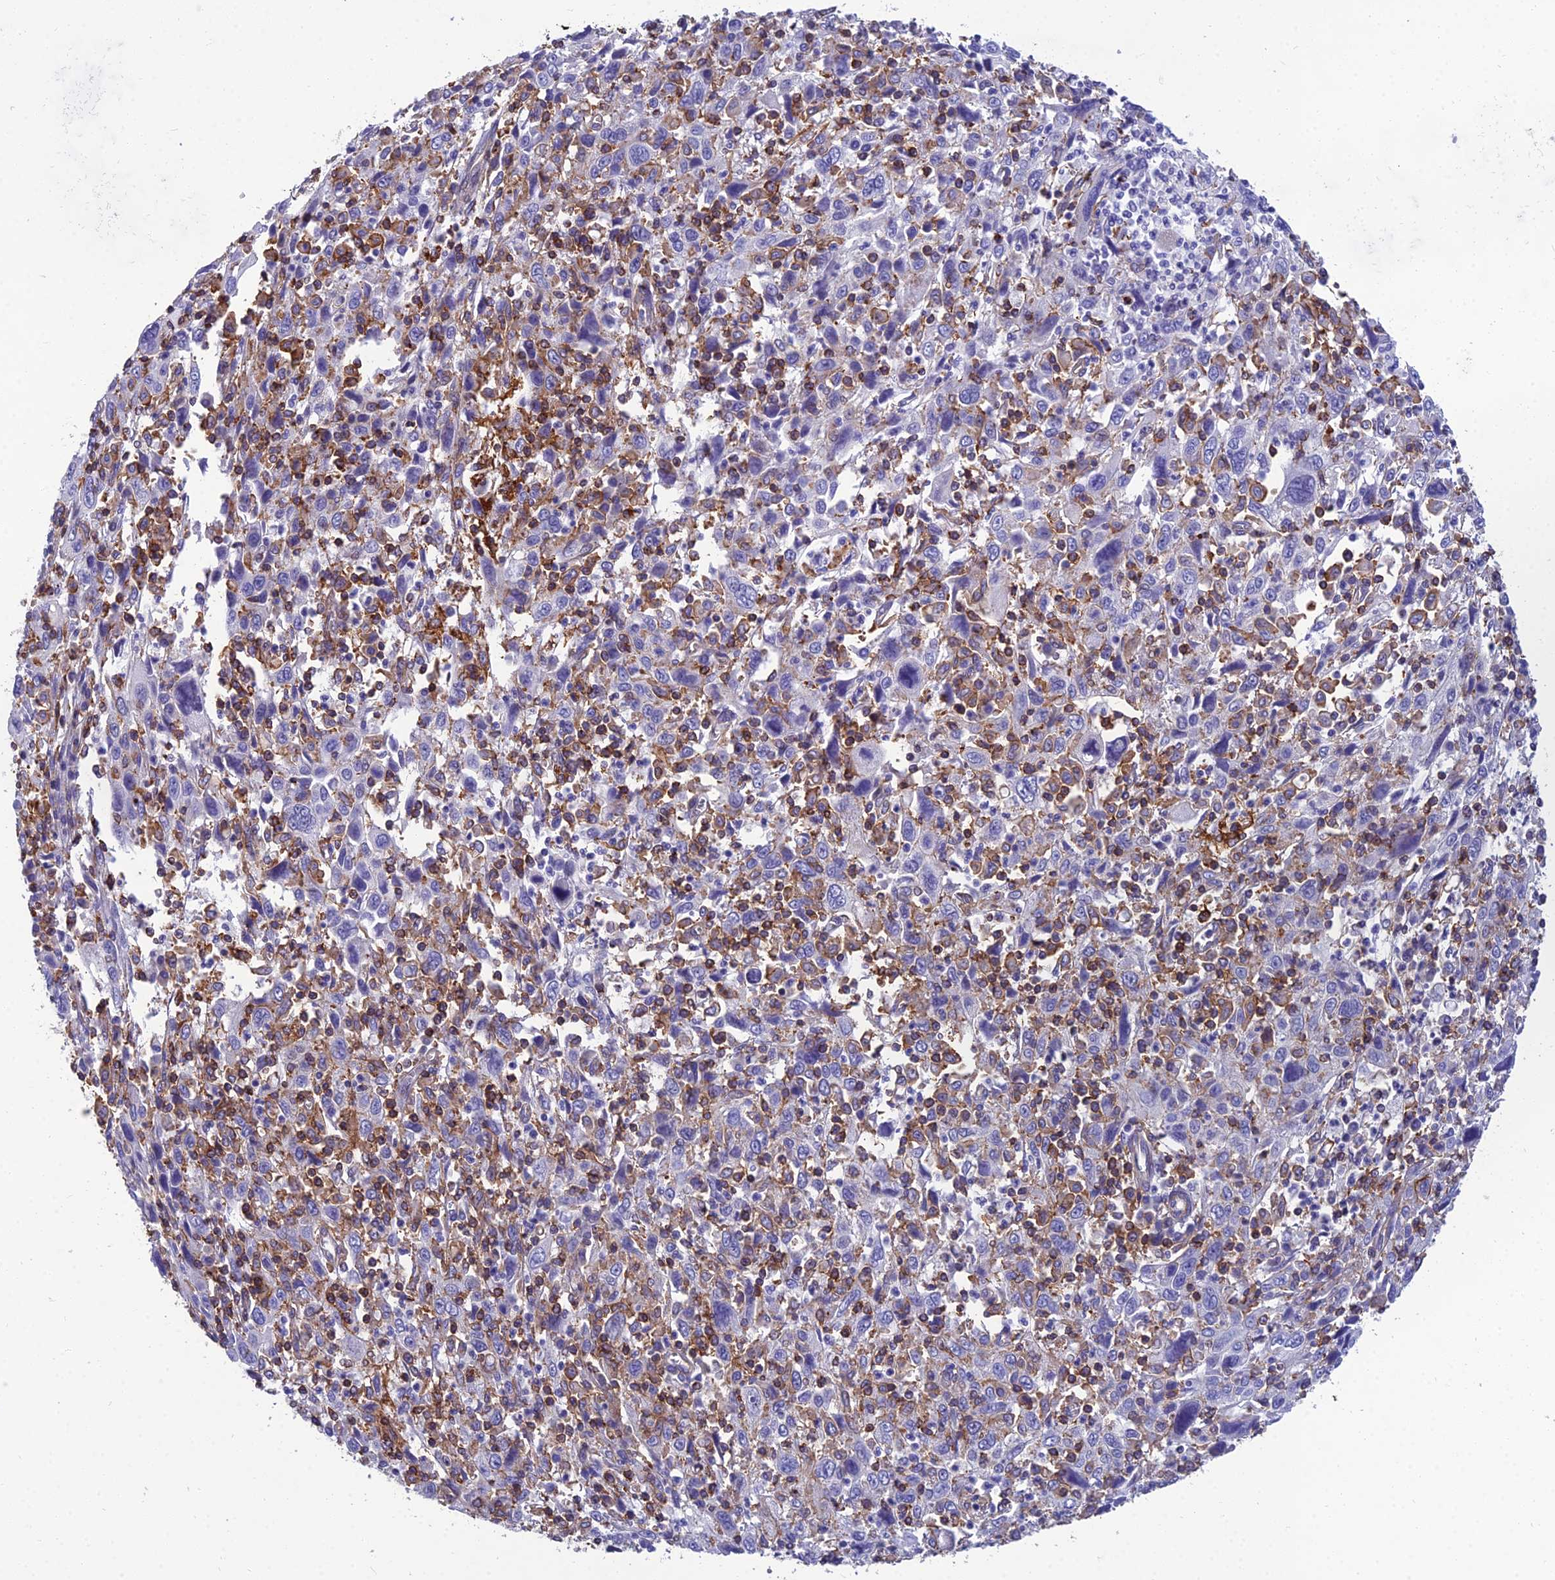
{"staining": {"intensity": "negative", "quantity": "none", "location": "none"}, "tissue": "cervical cancer", "cell_type": "Tumor cells", "image_type": "cancer", "snomed": [{"axis": "morphology", "description": "Squamous cell carcinoma, NOS"}, {"axis": "topography", "description": "Cervix"}], "caption": "High magnification brightfield microscopy of cervical cancer (squamous cell carcinoma) stained with DAB (3,3'-diaminobenzidine) (brown) and counterstained with hematoxylin (blue): tumor cells show no significant positivity.", "gene": "PPP1R18", "patient": {"sex": "female", "age": 46}}